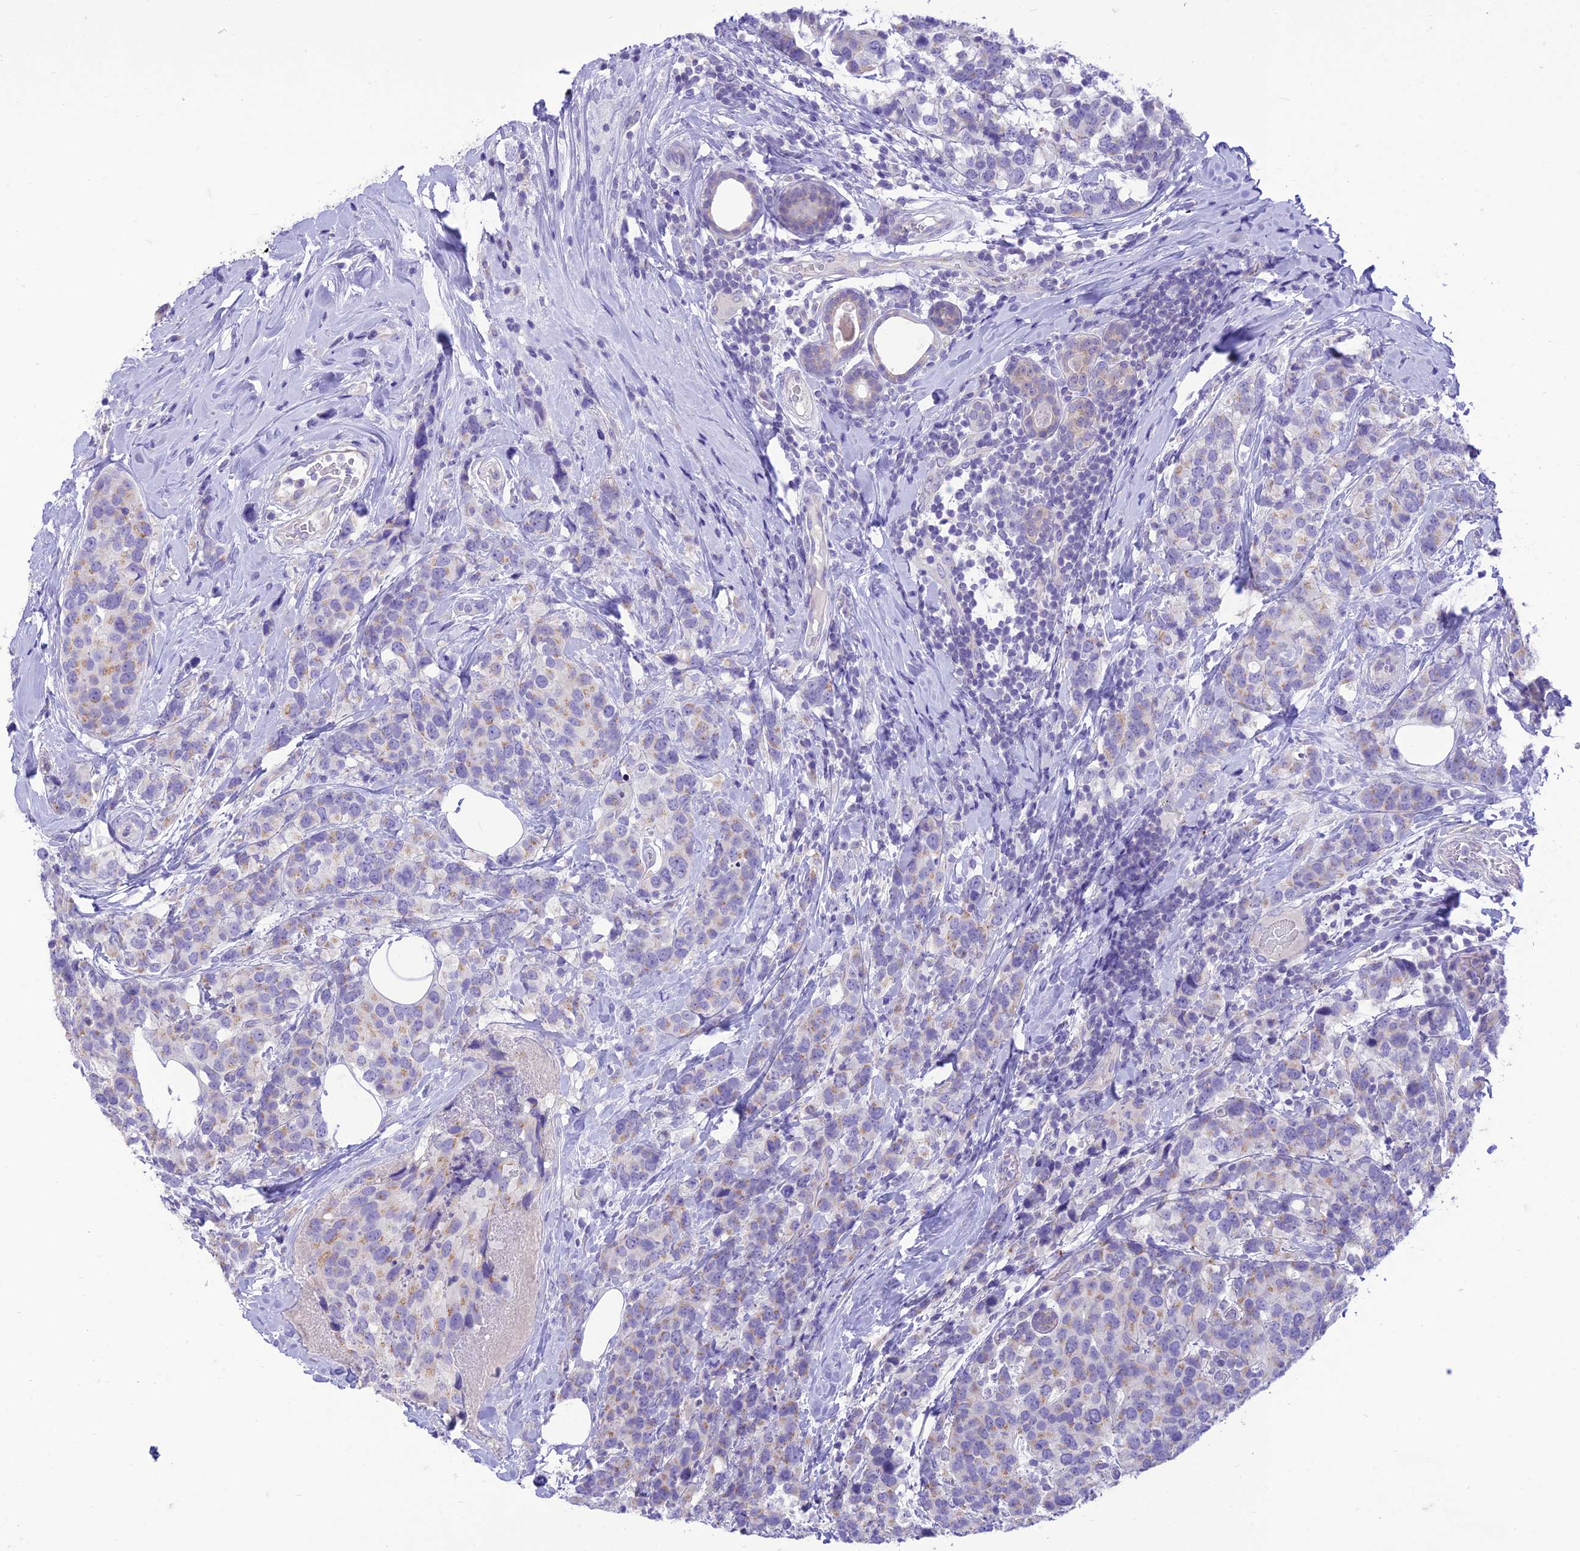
{"staining": {"intensity": "weak", "quantity": "25%-75%", "location": "cytoplasmic/membranous"}, "tissue": "breast cancer", "cell_type": "Tumor cells", "image_type": "cancer", "snomed": [{"axis": "morphology", "description": "Lobular carcinoma"}, {"axis": "topography", "description": "Breast"}], "caption": "The image displays staining of breast cancer, revealing weak cytoplasmic/membranous protein positivity (brown color) within tumor cells.", "gene": "DHDH", "patient": {"sex": "female", "age": 59}}